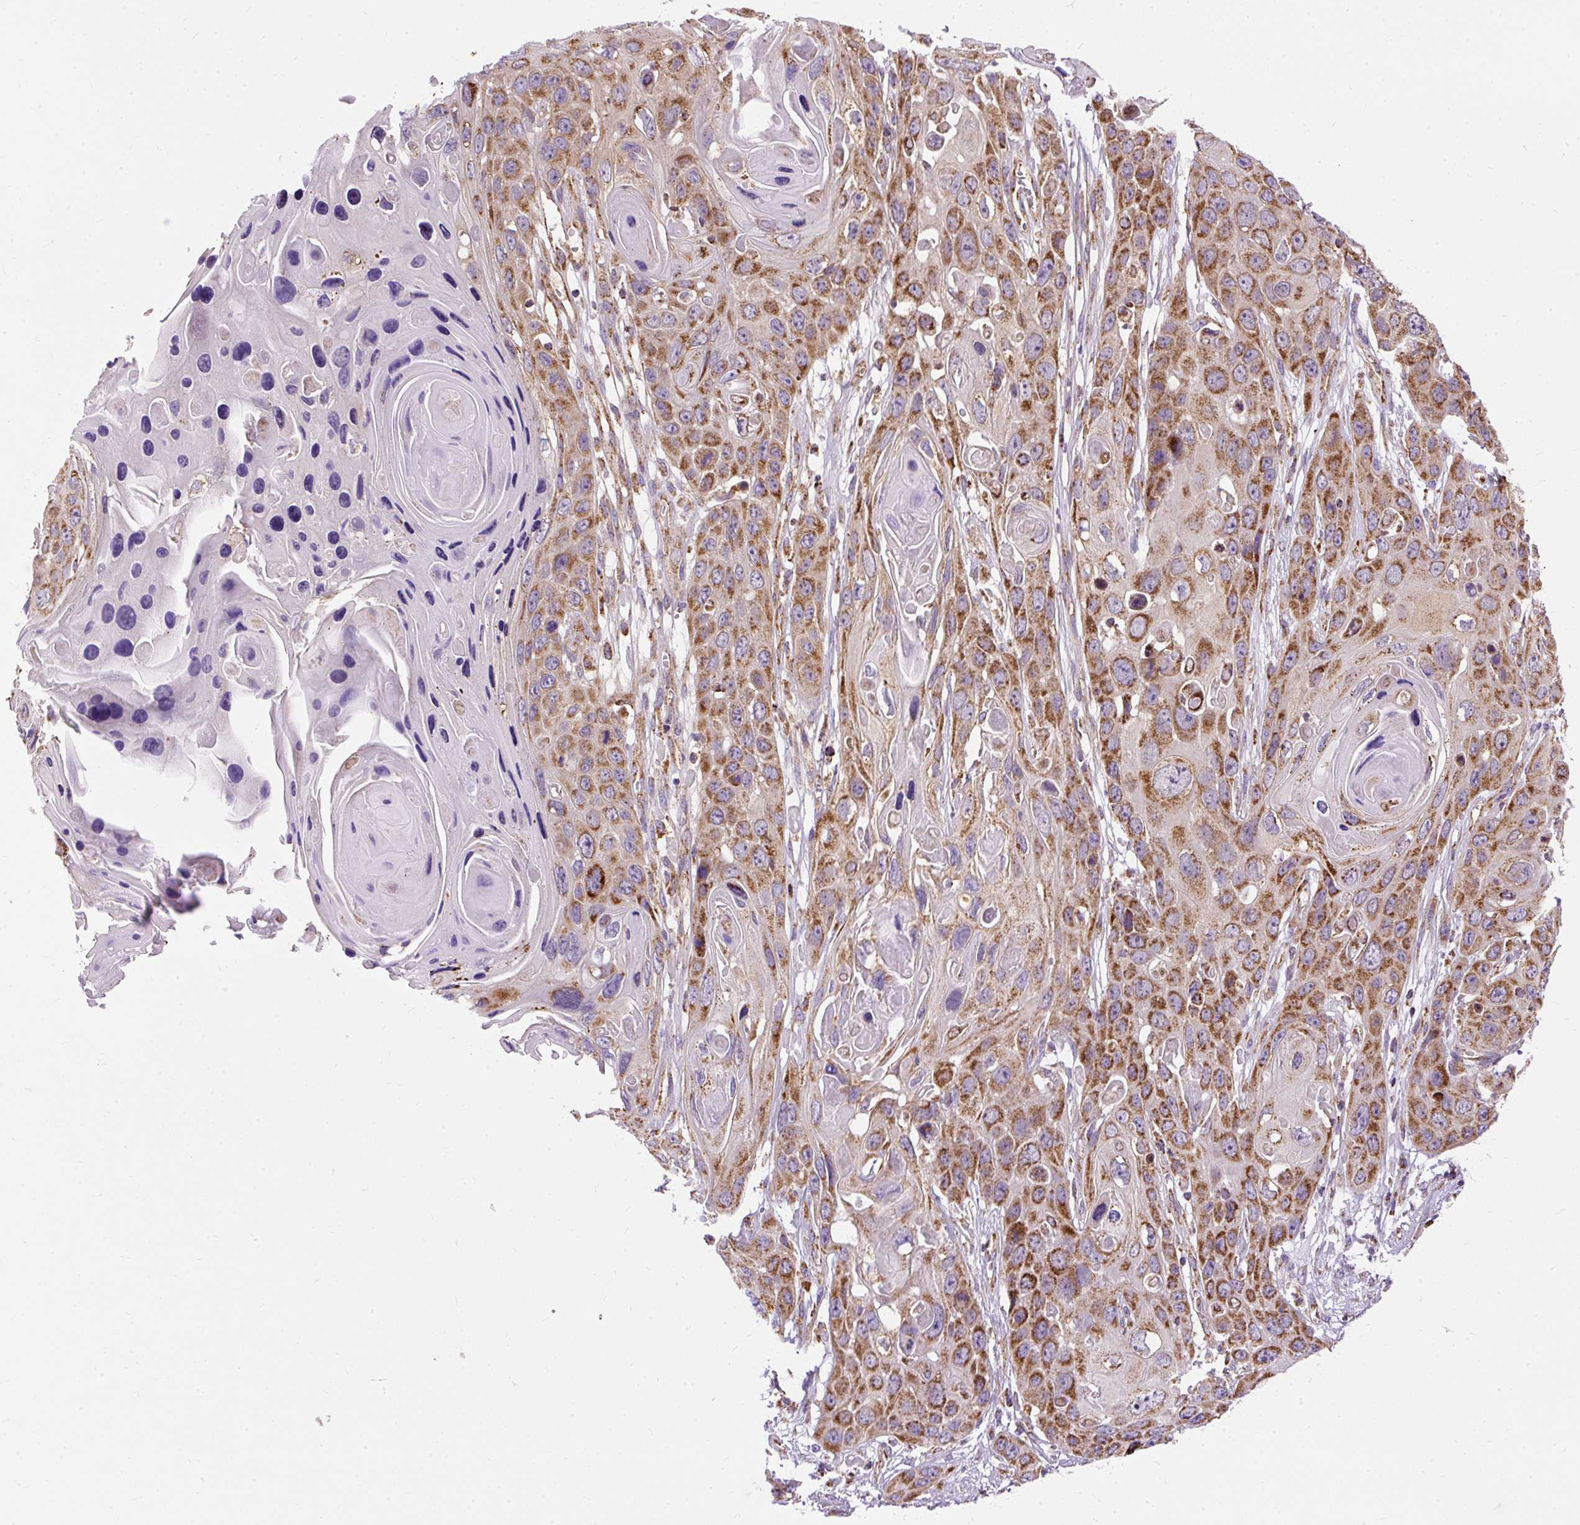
{"staining": {"intensity": "moderate", "quantity": ">75%", "location": "cytoplasmic/membranous"}, "tissue": "skin cancer", "cell_type": "Tumor cells", "image_type": "cancer", "snomed": [{"axis": "morphology", "description": "Squamous cell carcinoma, NOS"}, {"axis": "topography", "description": "Skin"}], "caption": "Human skin squamous cell carcinoma stained with a brown dye exhibits moderate cytoplasmic/membranous positive expression in approximately >75% of tumor cells.", "gene": "CEP290", "patient": {"sex": "male", "age": 55}}